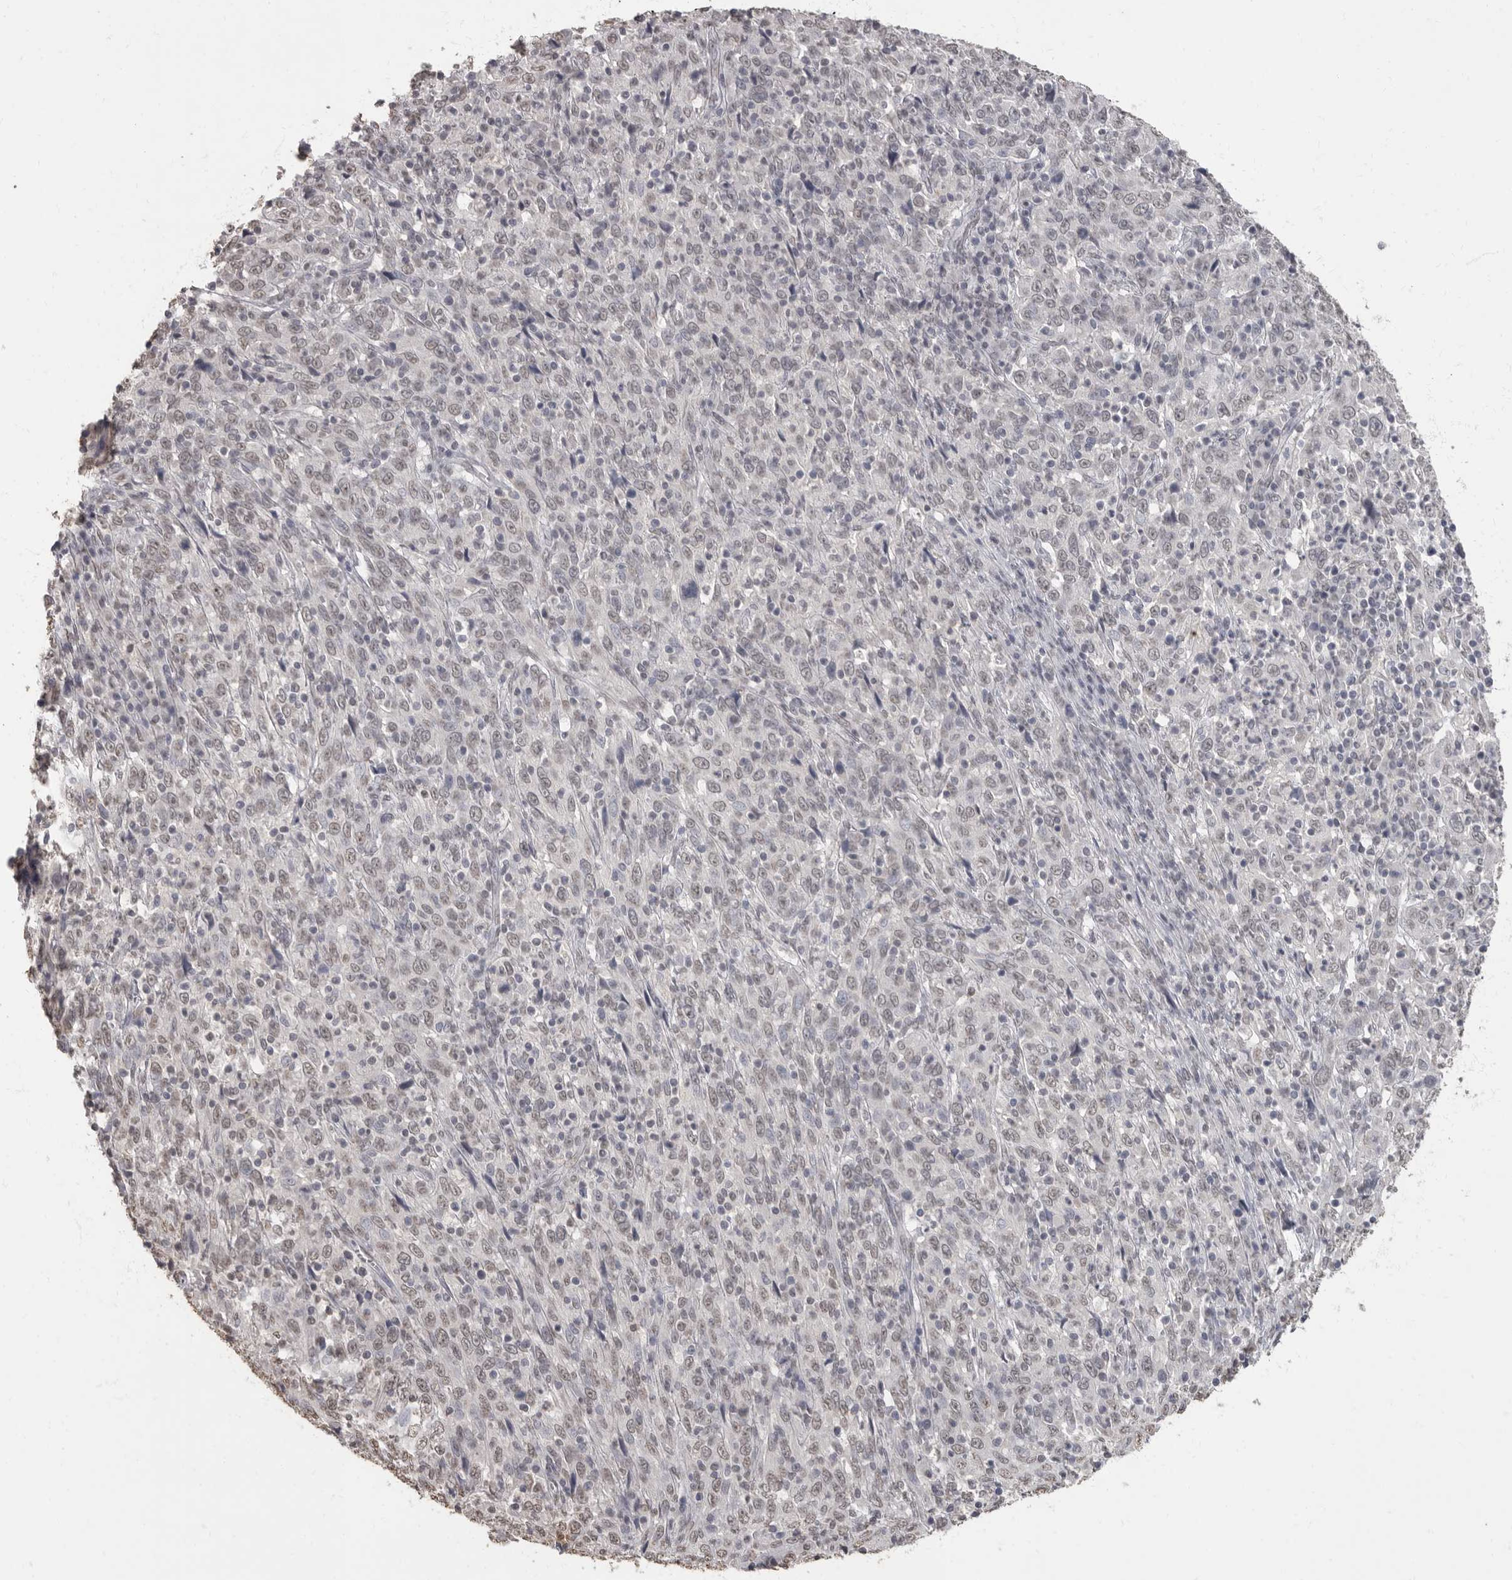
{"staining": {"intensity": "weak", "quantity": "25%-75%", "location": "nuclear"}, "tissue": "cervical cancer", "cell_type": "Tumor cells", "image_type": "cancer", "snomed": [{"axis": "morphology", "description": "Squamous cell carcinoma, NOS"}, {"axis": "topography", "description": "Cervix"}], "caption": "Immunohistochemical staining of human cervical cancer (squamous cell carcinoma) shows low levels of weak nuclear protein positivity in about 25%-75% of tumor cells.", "gene": "NBL1", "patient": {"sex": "female", "age": 46}}